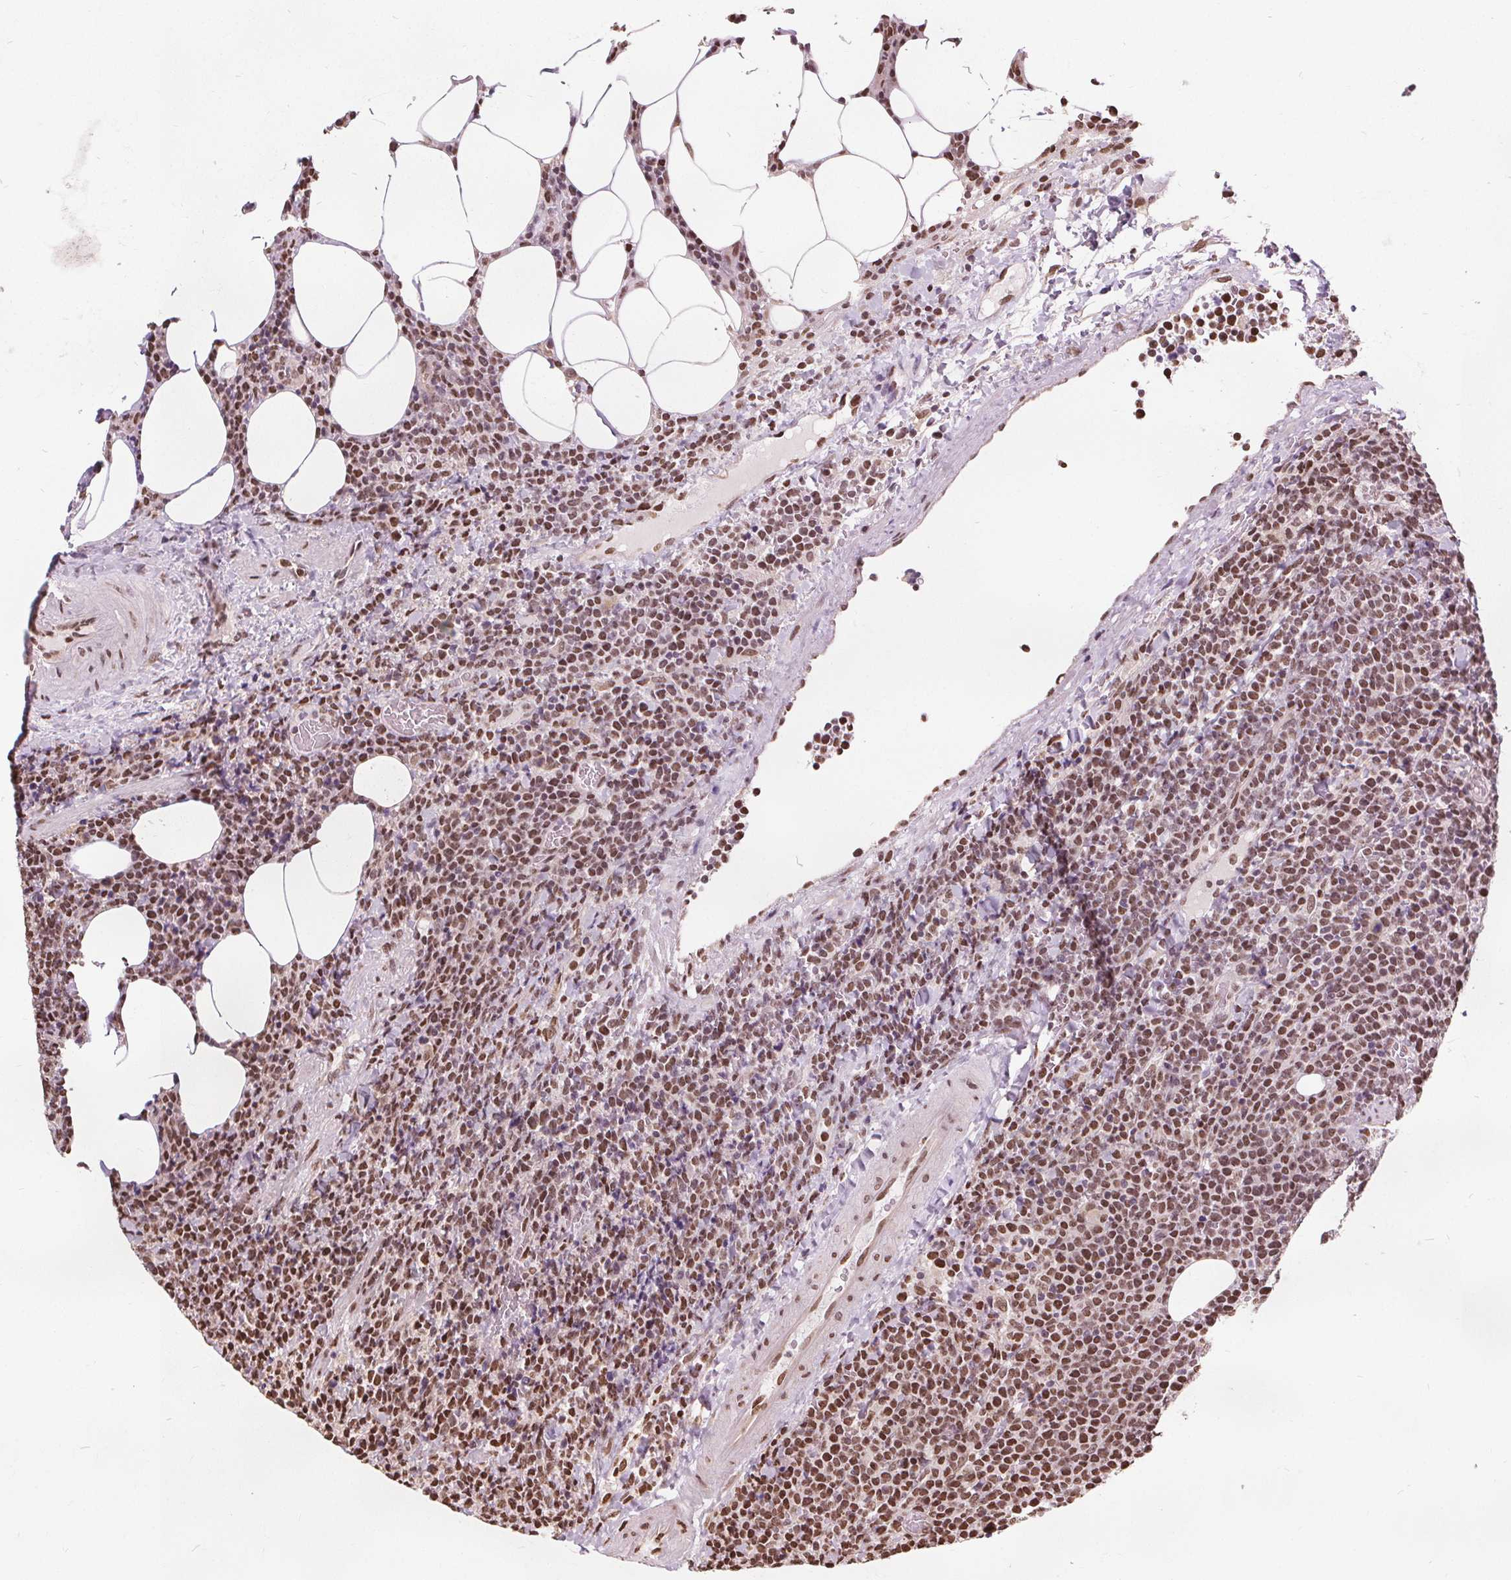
{"staining": {"intensity": "moderate", "quantity": ">75%", "location": "nuclear"}, "tissue": "lymphoma", "cell_type": "Tumor cells", "image_type": "cancer", "snomed": [{"axis": "morphology", "description": "Malignant lymphoma, non-Hodgkin's type, High grade"}, {"axis": "topography", "description": "Lymph node"}], "caption": "Approximately >75% of tumor cells in human high-grade malignant lymphoma, non-Hodgkin's type exhibit moderate nuclear protein staining as visualized by brown immunohistochemical staining.", "gene": "ISLR2", "patient": {"sex": "male", "age": 61}}